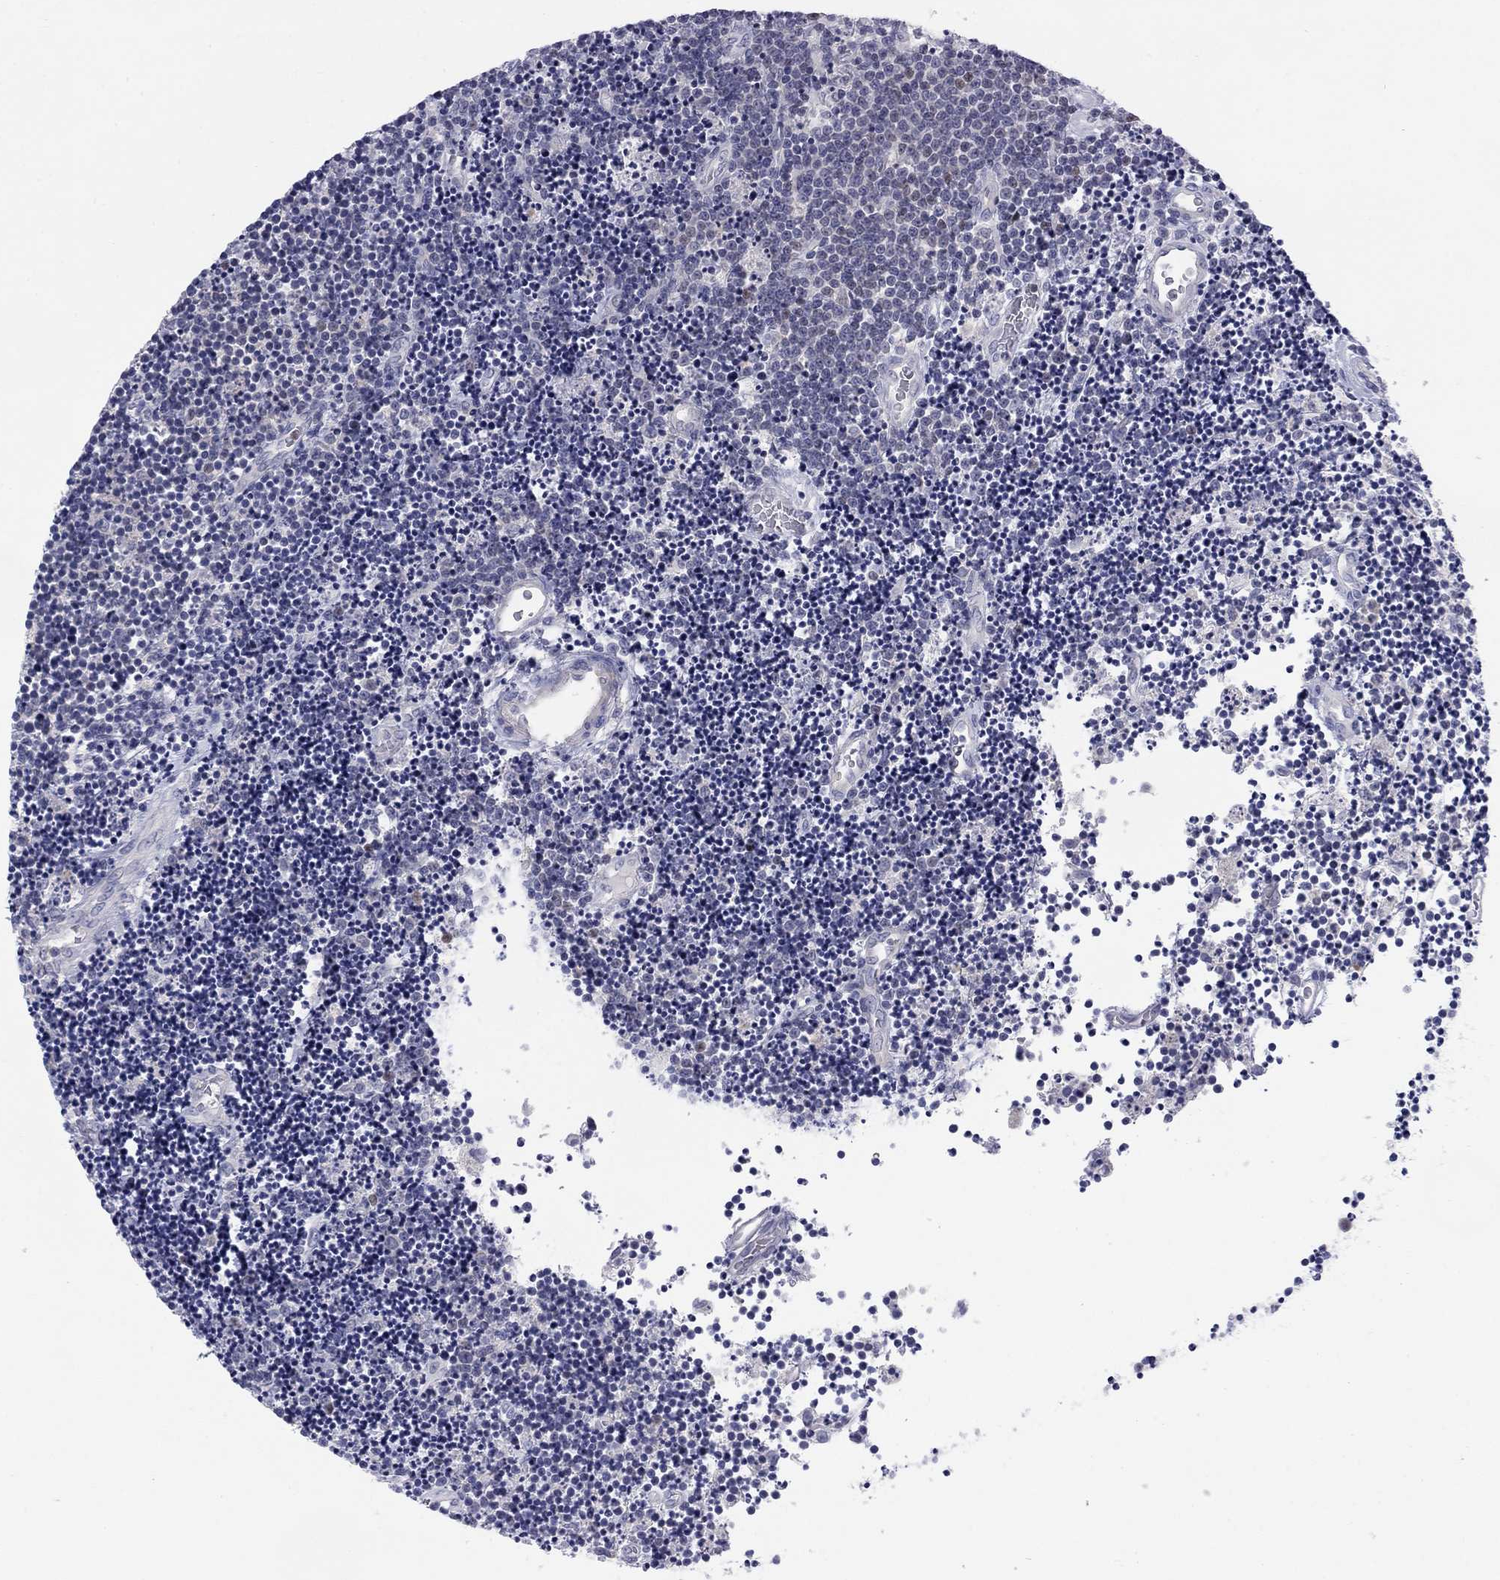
{"staining": {"intensity": "negative", "quantity": "none", "location": "none"}, "tissue": "lymphoma", "cell_type": "Tumor cells", "image_type": "cancer", "snomed": [{"axis": "morphology", "description": "Malignant lymphoma, non-Hodgkin's type, Low grade"}, {"axis": "topography", "description": "Brain"}], "caption": "Immunohistochemistry of human malignant lymphoma, non-Hodgkin's type (low-grade) reveals no staining in tumor cells. (DAB (3,3'-diaminobenzidine) IHC with hematoxylin counter stain).", "gene": "CACNA1A", "patient": {"sex": "female", "age": 66}}